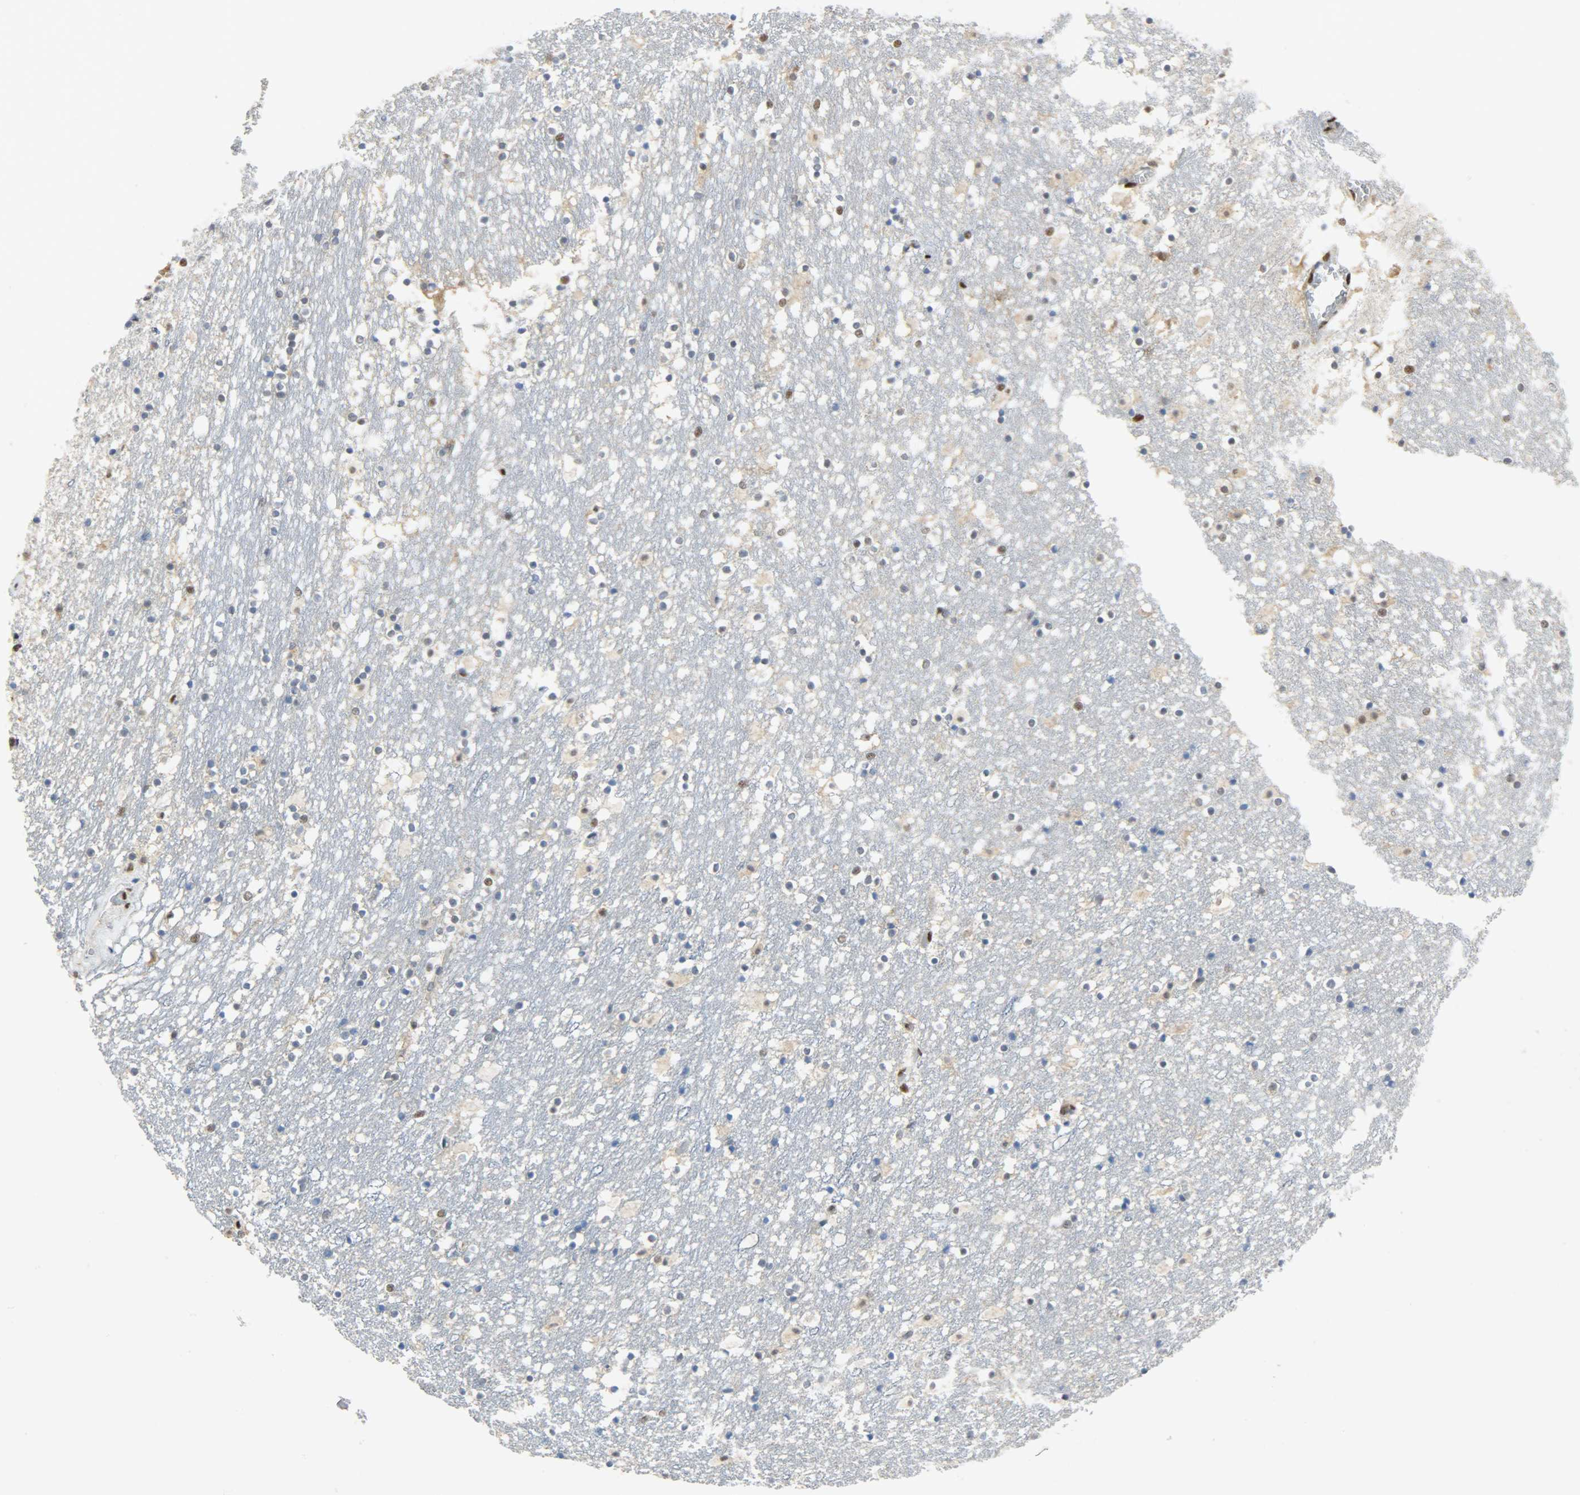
{"staining": {"intensity": "strong", "quantity": ">75%", "location": "cytoplasmic/membranous,nuclear"}, "tissue": "caudate", "cell_type": "Glial cells", "image_type": "normal", "snomed": [{"axis": "morphology", "description": "Normal tissue, NOS"}, {"axis": "topography", "description": "Lateral ventricle wall"}], "caption": "DAB (3,3'-diaminobenzidine) immunohistochemical staining of benign human caudate displays strong cytoplasmic/membranous,nuclear protein positivity in about >75% of glial cells. (DAB = brown stain, brightfield microscopy at high magnification).", "gene": "SSB", "patient": {"sex": "male", "age": 45}}